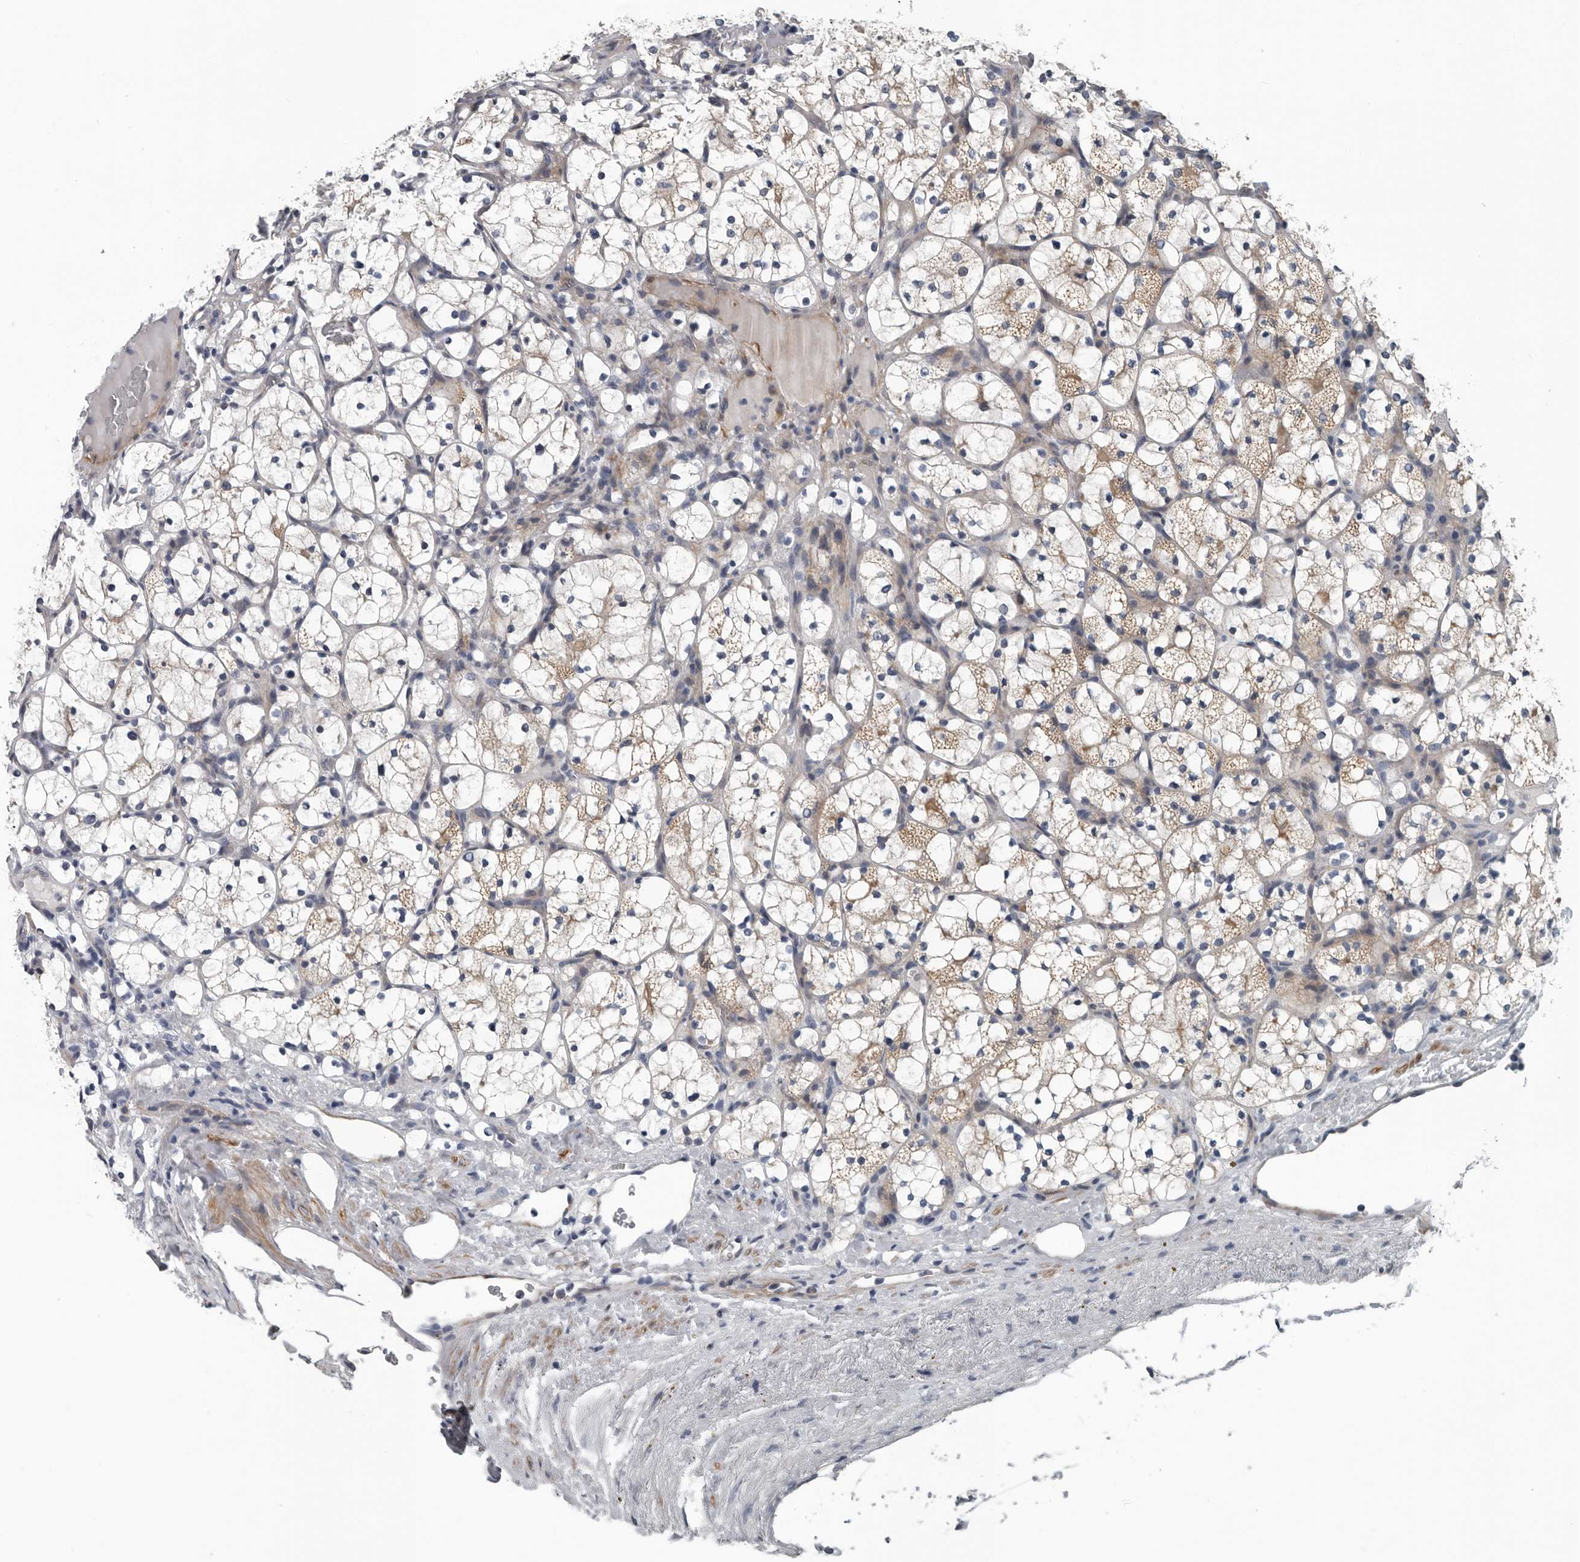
{"staining": {"intensity": "weak", "quantity": "25%-75%", "location": "cytoplasmic/membranous"}, "tissue": "renal cancer", "cell_type": "Tumor cells", "image_type": "cancer", "snomed": [{"axis": "morphology", "description": "Adenocarcinoma, NOS"}, {"axis": "topography", "description": "Kidney"}], "caption": "The immunohistochemical stain shows weak cytoplasmic/membranous expression in tumor cells of renal cancer (adenocarcinoma) tissue.", "gene": "DPY19L4", "patient": {"sex": "female", "age": 69}}